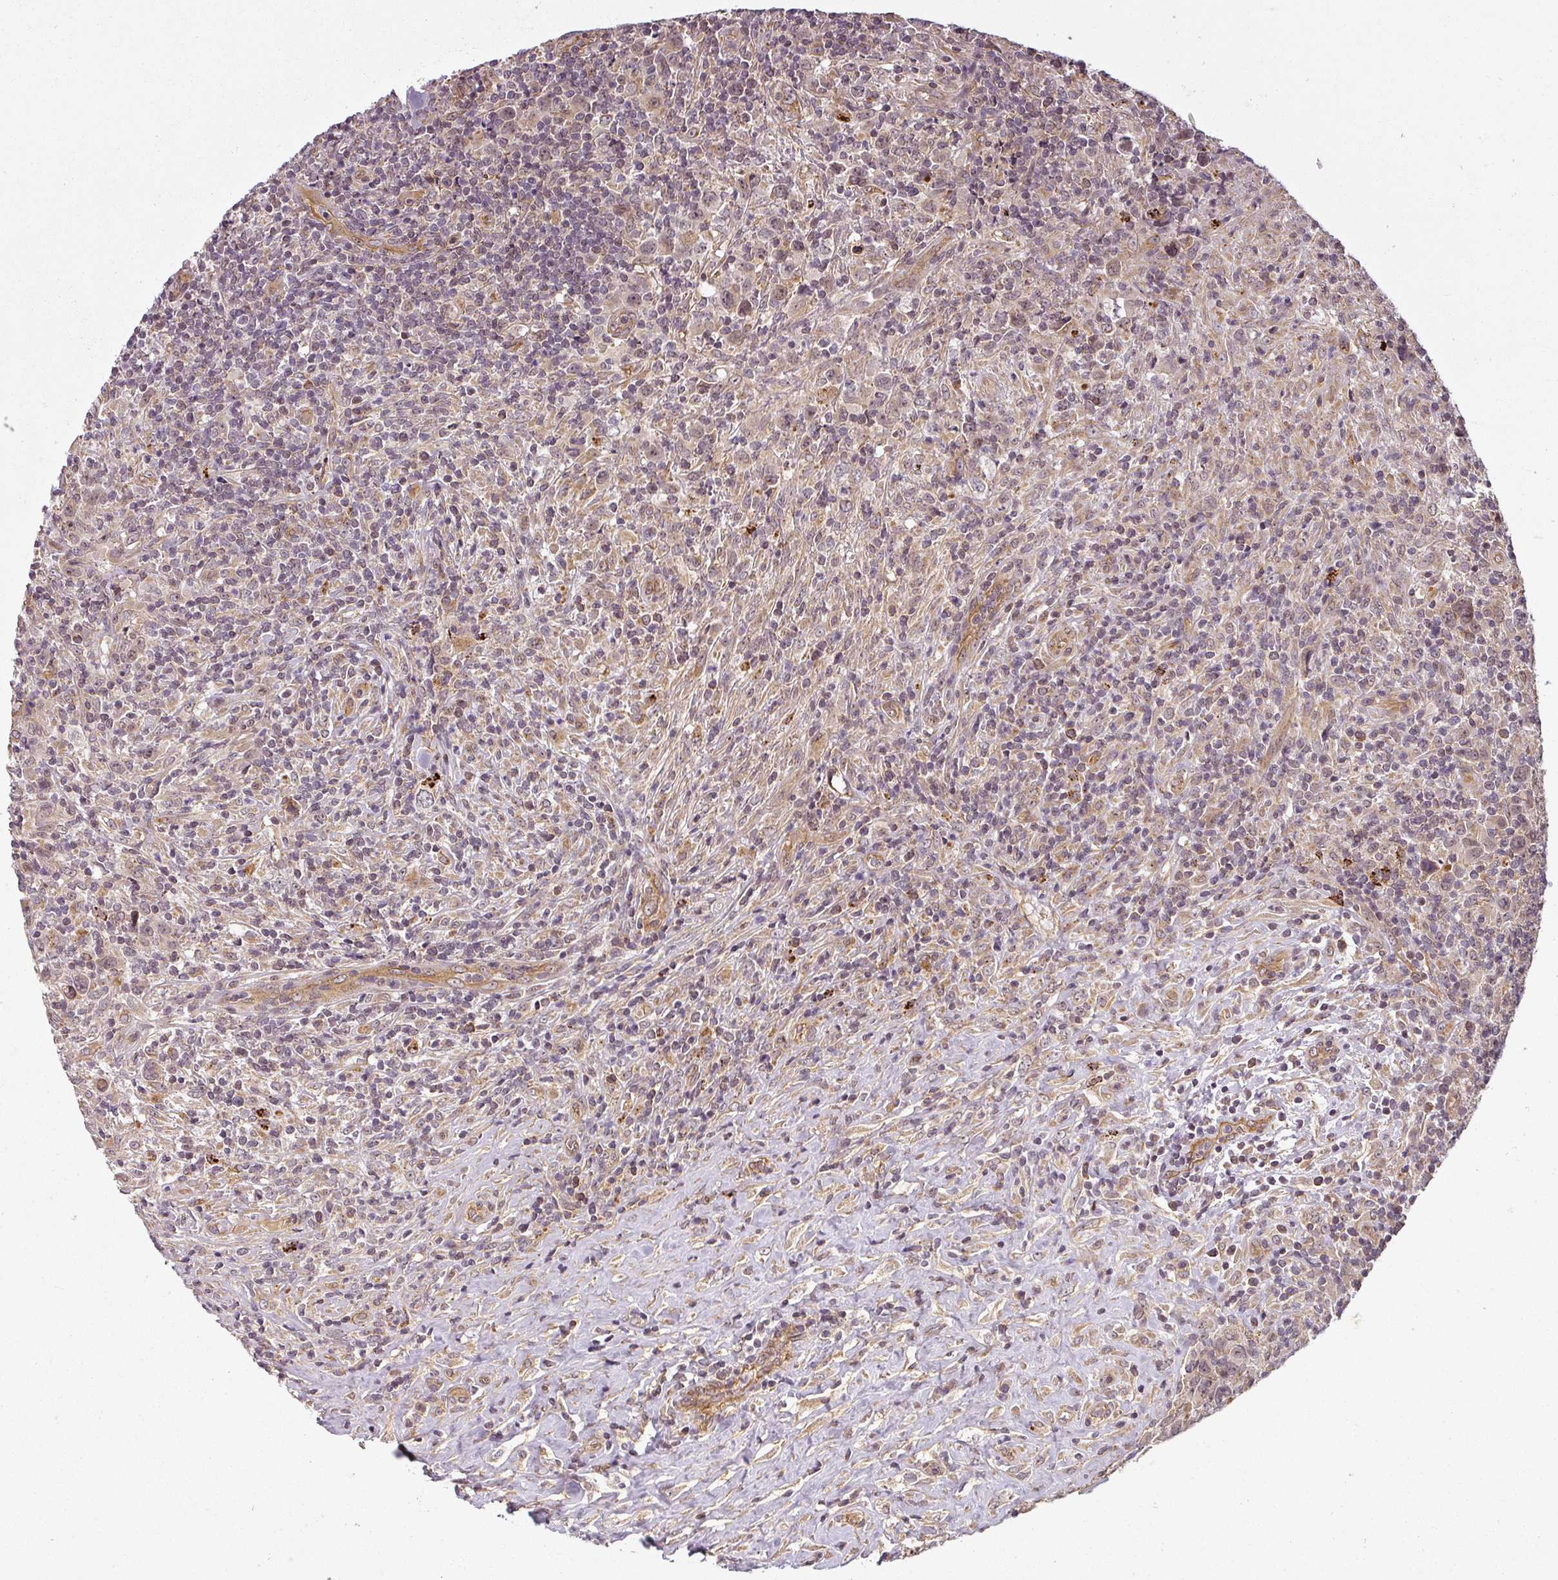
{"staining": {"intensity": "weak", "quantity": "<25%", "location": "cytoplasmic/membranous"}, "tissue": "lymphoma", "cell_type": "Tumor cells", "image_type": "cancer", "snomed": [{"axis": "morphology", "description": "Hodgkin's disease, NOS"}, {"axis": "topography", "description": "Lymph node"}], "caption": "DAB immunohistochemical staining of human lymphoma demonstrates no significant expression in tumor cells.", "gene": "DIMT1", "patient": {"sex": "female", "age": 18}}